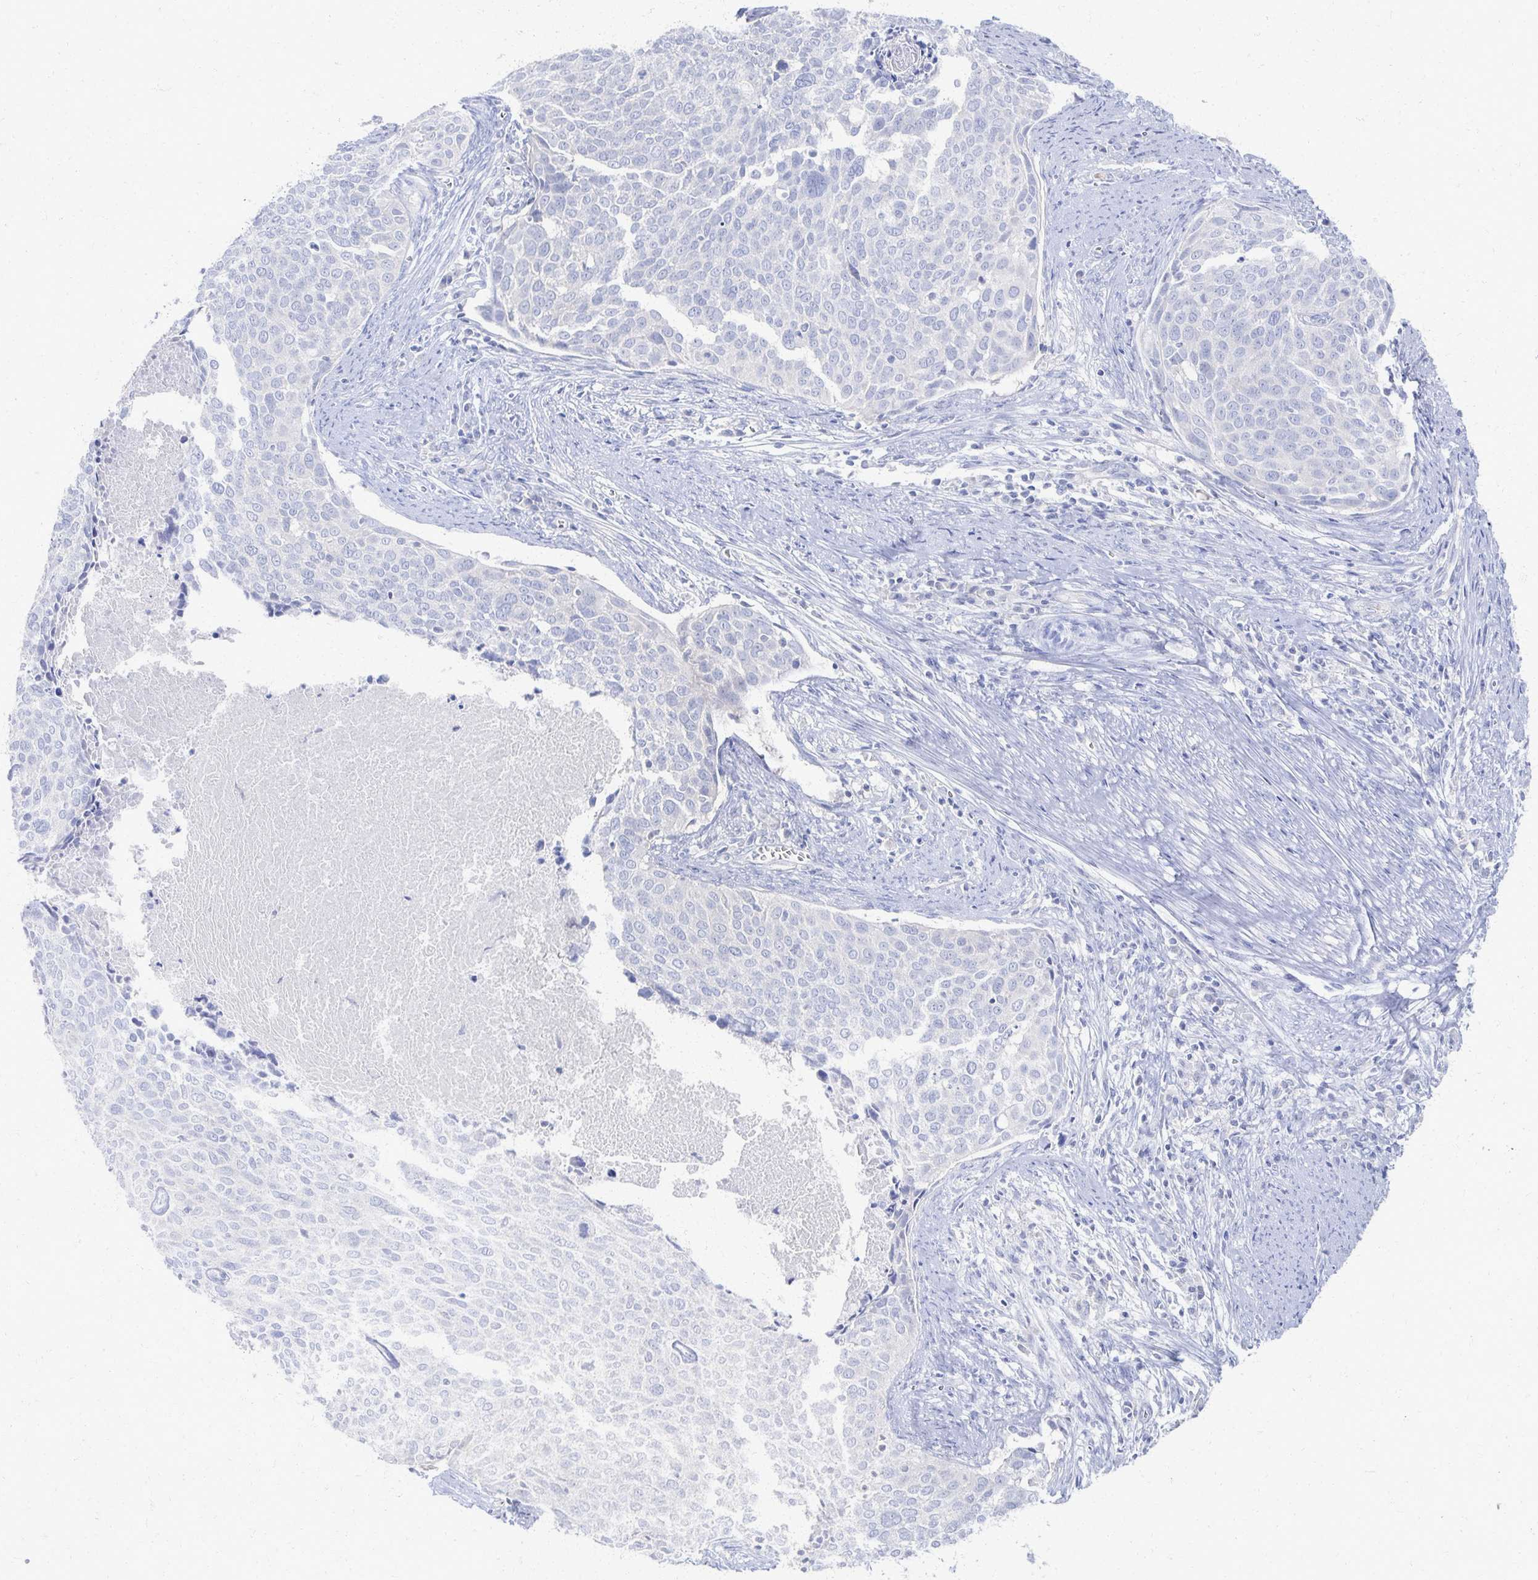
{"staining": {"intensity": "negative", "quantity": "none", "location": "none"}, "tissue": "cervical cancer", "cell_type": "Tumor cells", "image_type": "cancer", "snomed": [{"axis": "morphology", "description": "Squamous cell carcinoma, NOS"}, {"axis": "topography", "description": "Cervix"}], "caption": "DAB immunohistochemical staining of human squamous cell carcinoma (cervical) displays no significant positivity in tumor cells.", "gene": "PRR20A", "patient": {"sex": "female", "age": 39}}